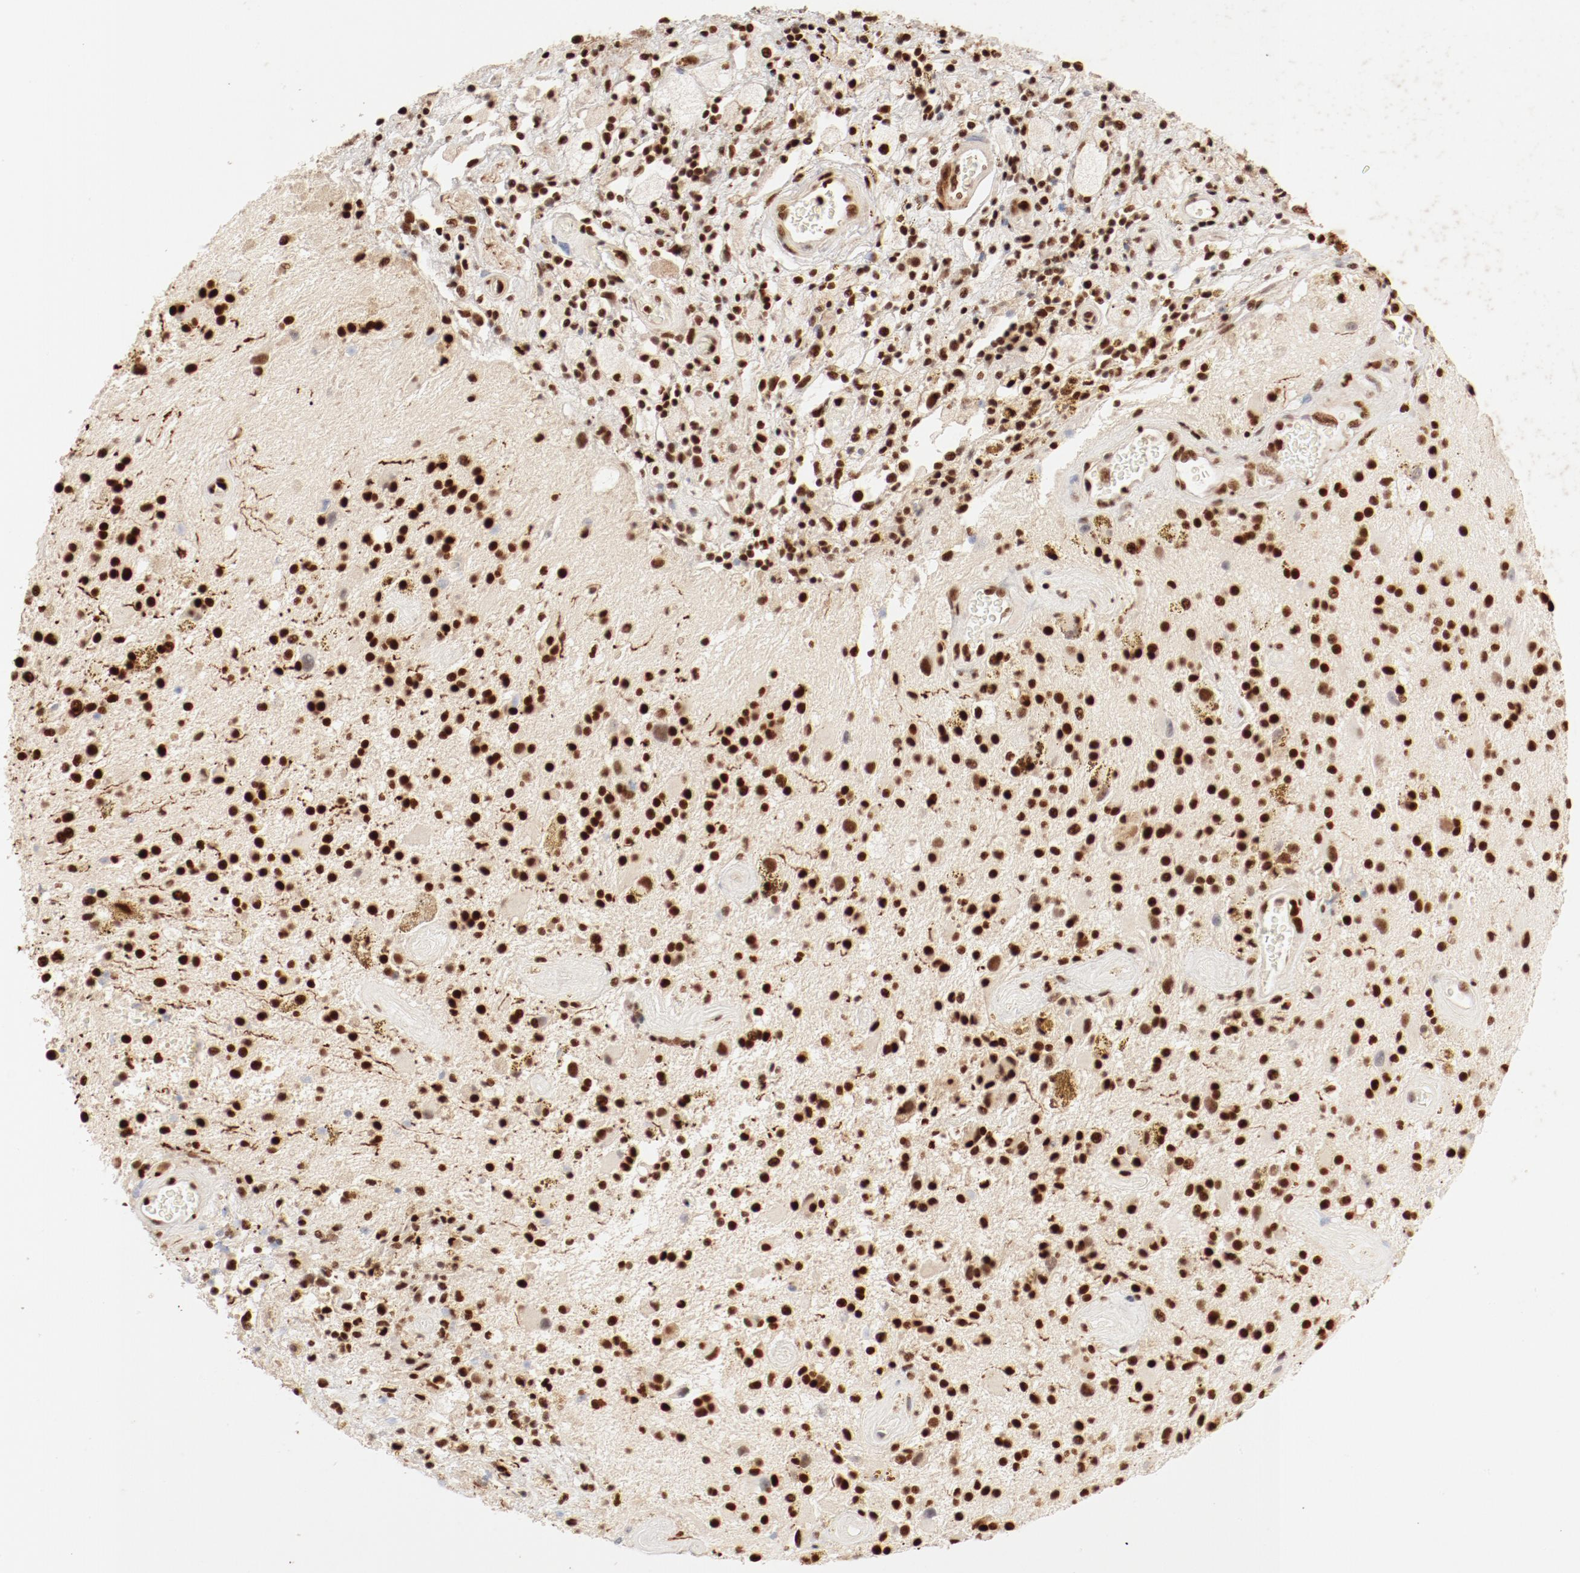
{"staining": {"intensity": "strong", "quantity": ">75%", "location": "nuclear"}, "tissue": "glioma", "cell_type": "Tumor cells", "image_type": "cancer", "snomed": [{"axis": "morphology", "description": "Glioma, malignant, Low grade"}, {"axis": "topography", "description": "Brain"}], "caption": "Strong nuclear staining for a protein is seen in approximately >75% of tumor cells of glioma using IHC.", "gene": "FAM50A", "patient": {"sex": "male", "age": 58}}